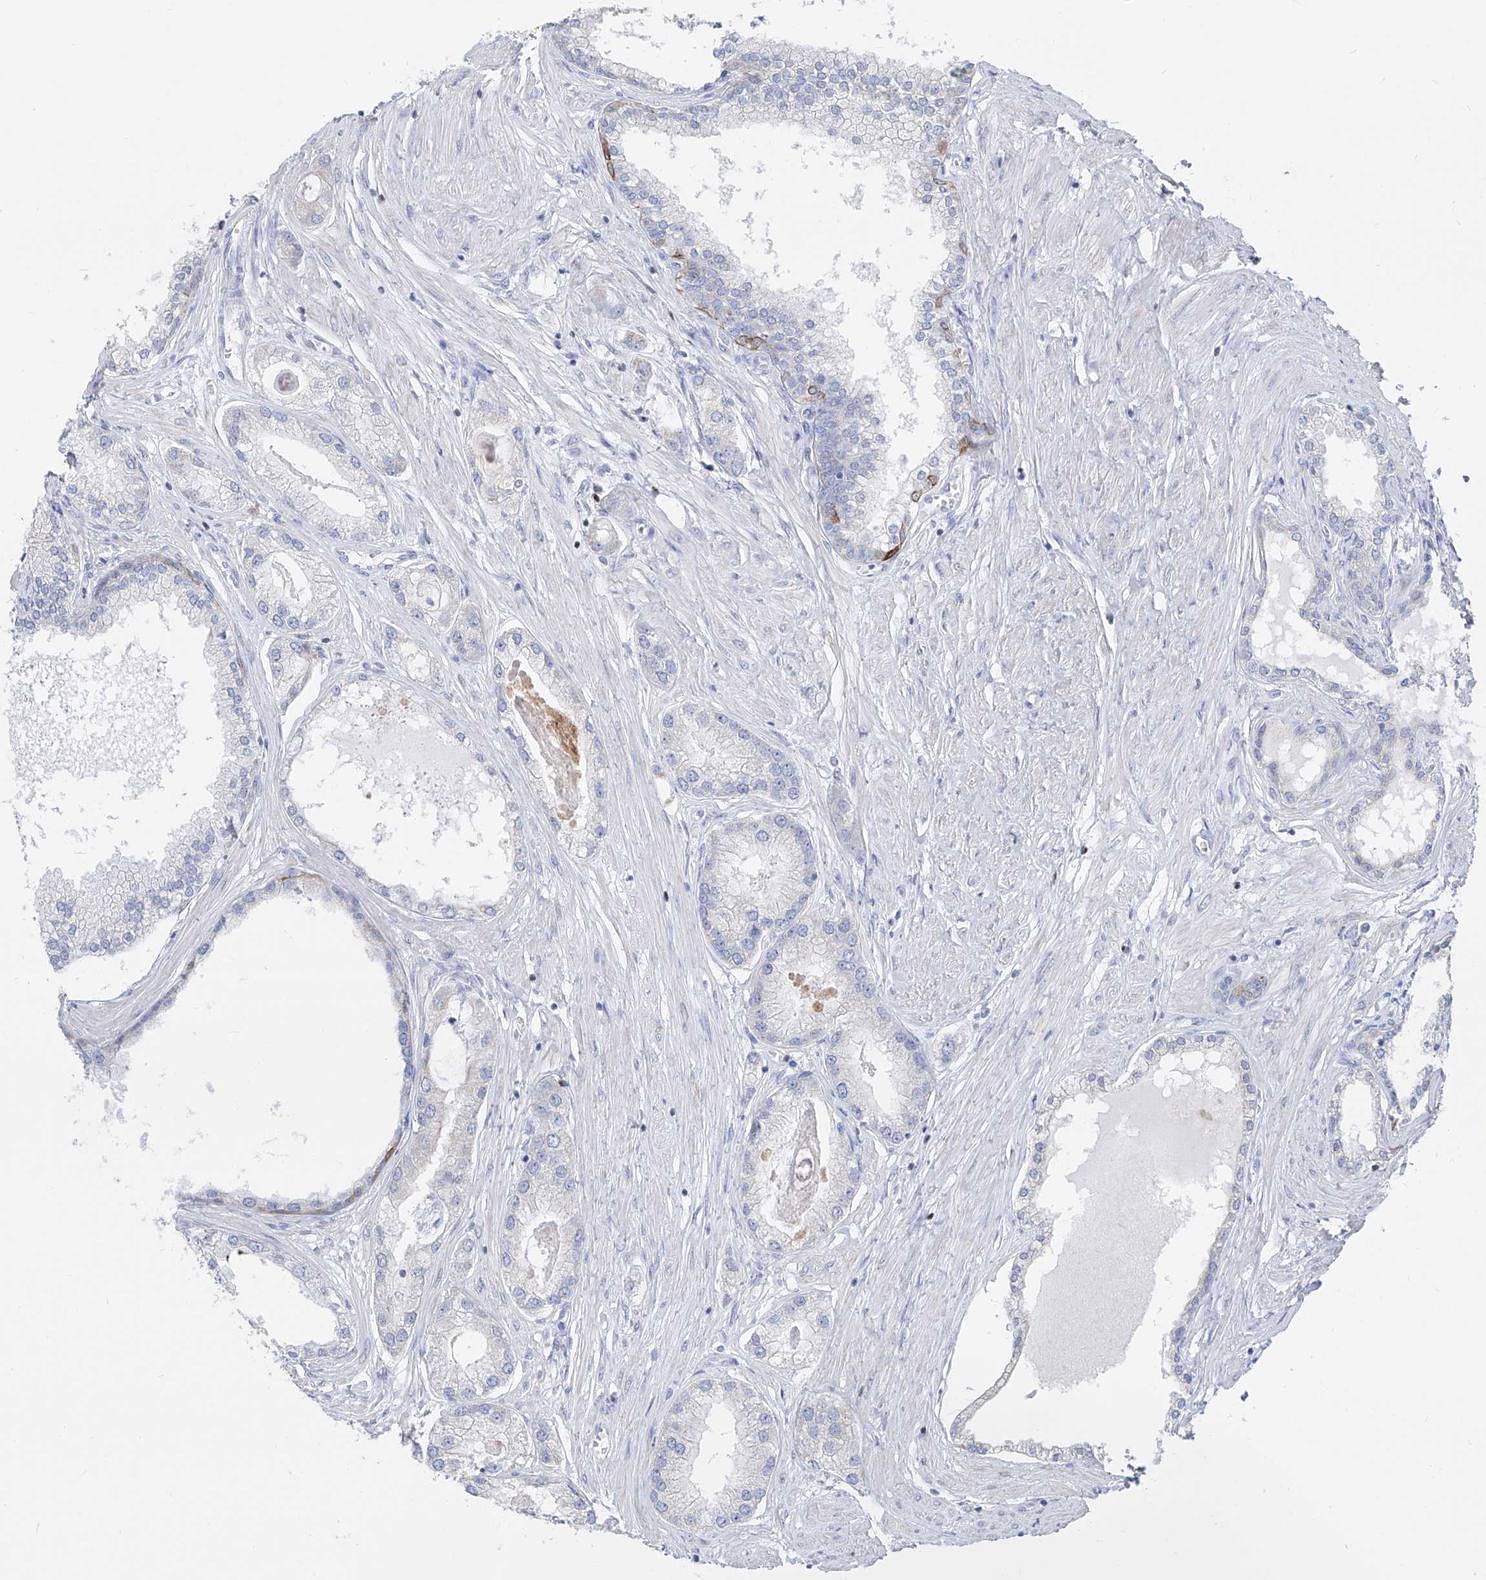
{"staining": {"intensity": "negative", "quantity": "none", "location": "none"}, "tissue": "prostate cancer", "cell_type": "Tumor cells", "image_type": "cancer", "snomed": [{"axis": "morphology", "description": "Adenocarcinoma, Low grade"}, {"axis": "topography", "description": "Prostate"}], "caption": "DAB immunohistochemical staining of adenocarcinoma (low-grade) (prostate) reveals no significant staining in tumor cells.", "gene": "FRS3", "patient": {"sex": "male", "age": 62}}